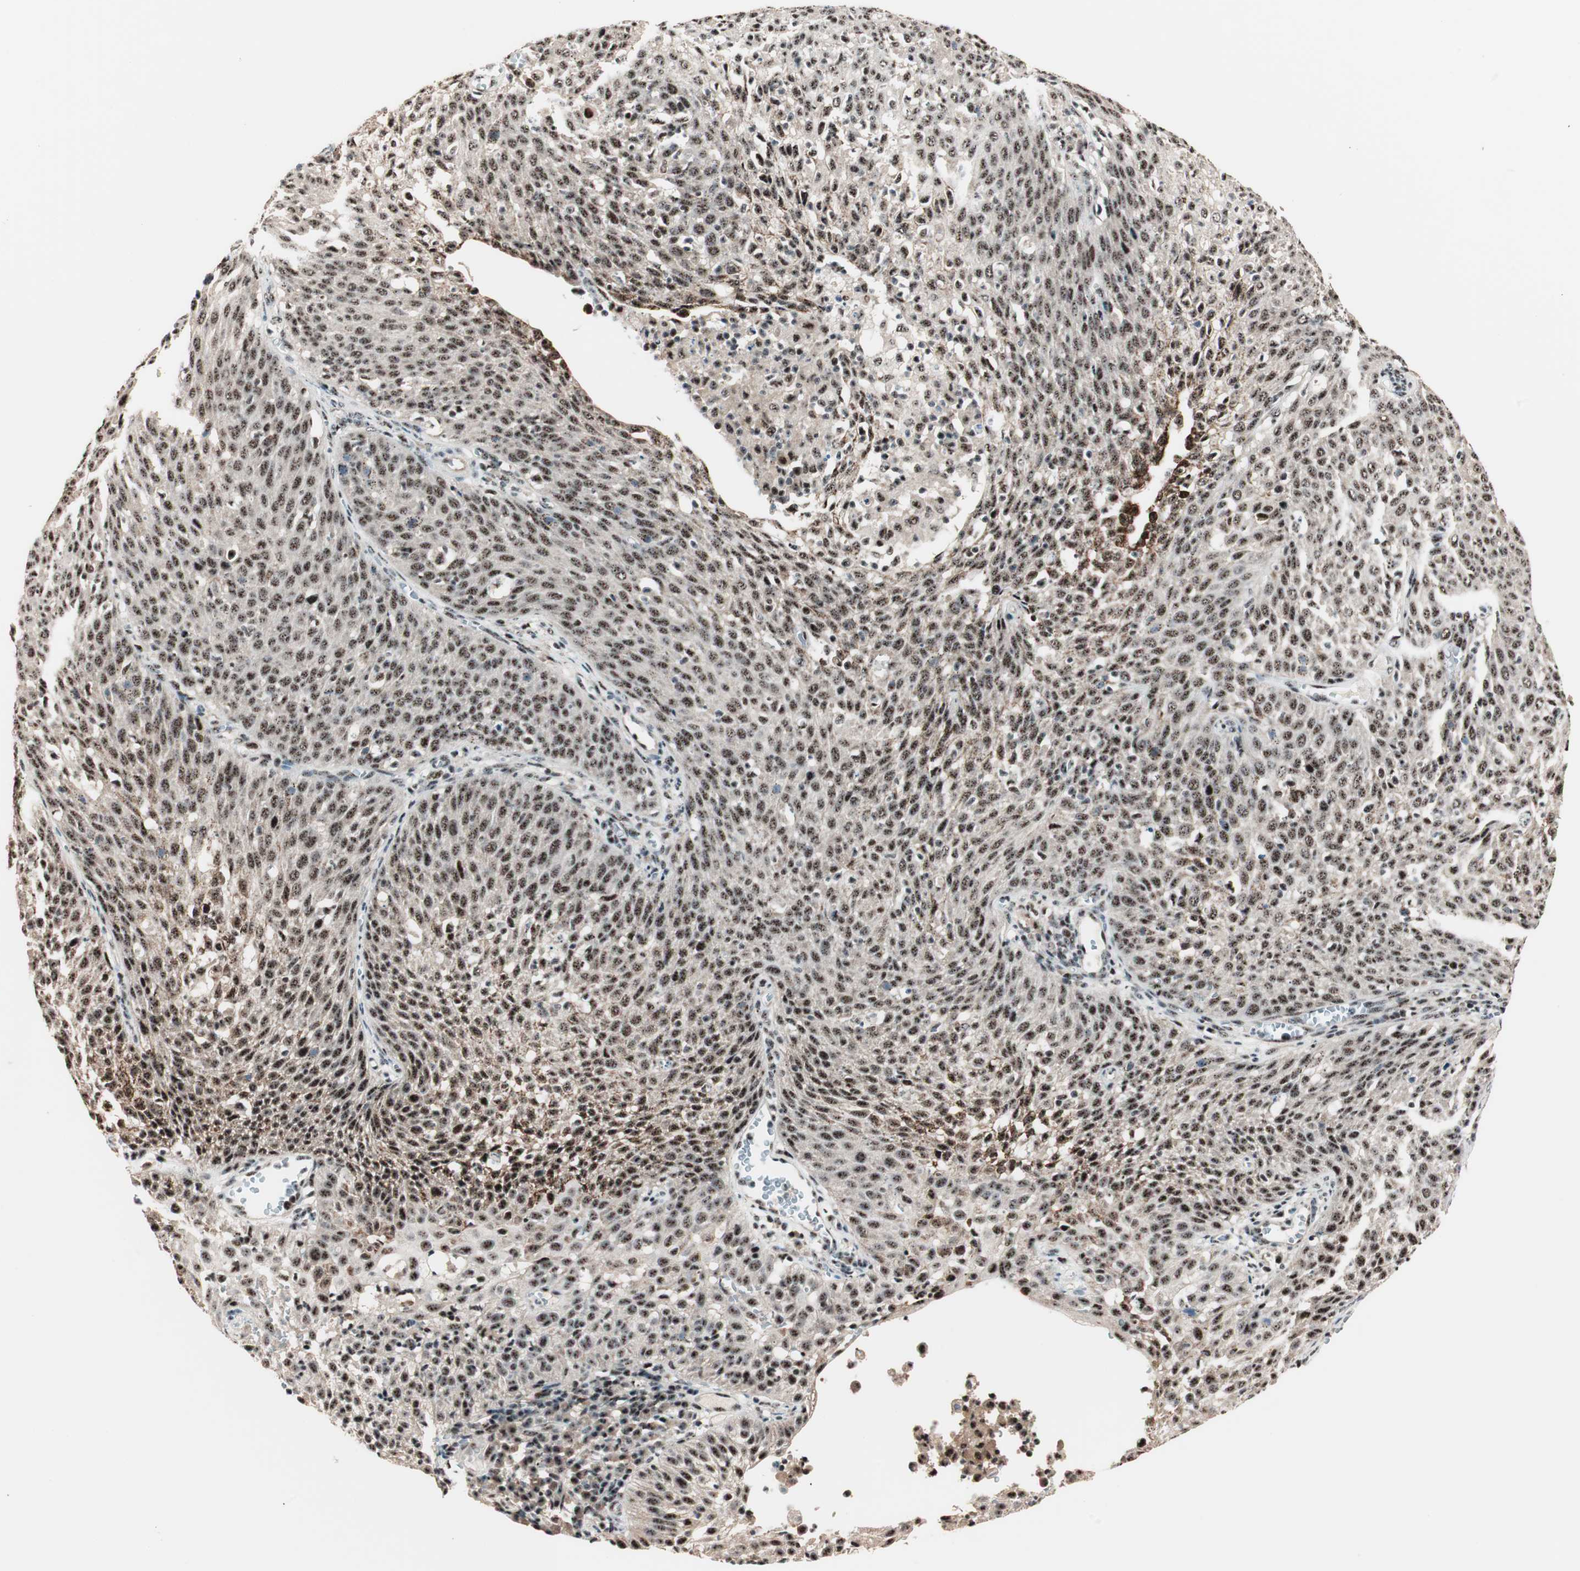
{"staining": {"intensity": "strong", "quantity": ">75%", "location": "nuclear"}, "tissue": "cervical cancer", "cell_type": "Tumor cells", "image_type": "cancer", "snomed": [{"axis": "morphology", "description": "Squamous cell carcinoma, NOS"}, {"axis": "topography", "description": "Cervix"}], "caption": "A high-resolution histopathology image shows IHC staining of cervical cancer, which exhibits strong nuclear expression in about >75% of tumor cells.", "gene": "NR5A2", "patient": {"sex": "female", "age": 38}}